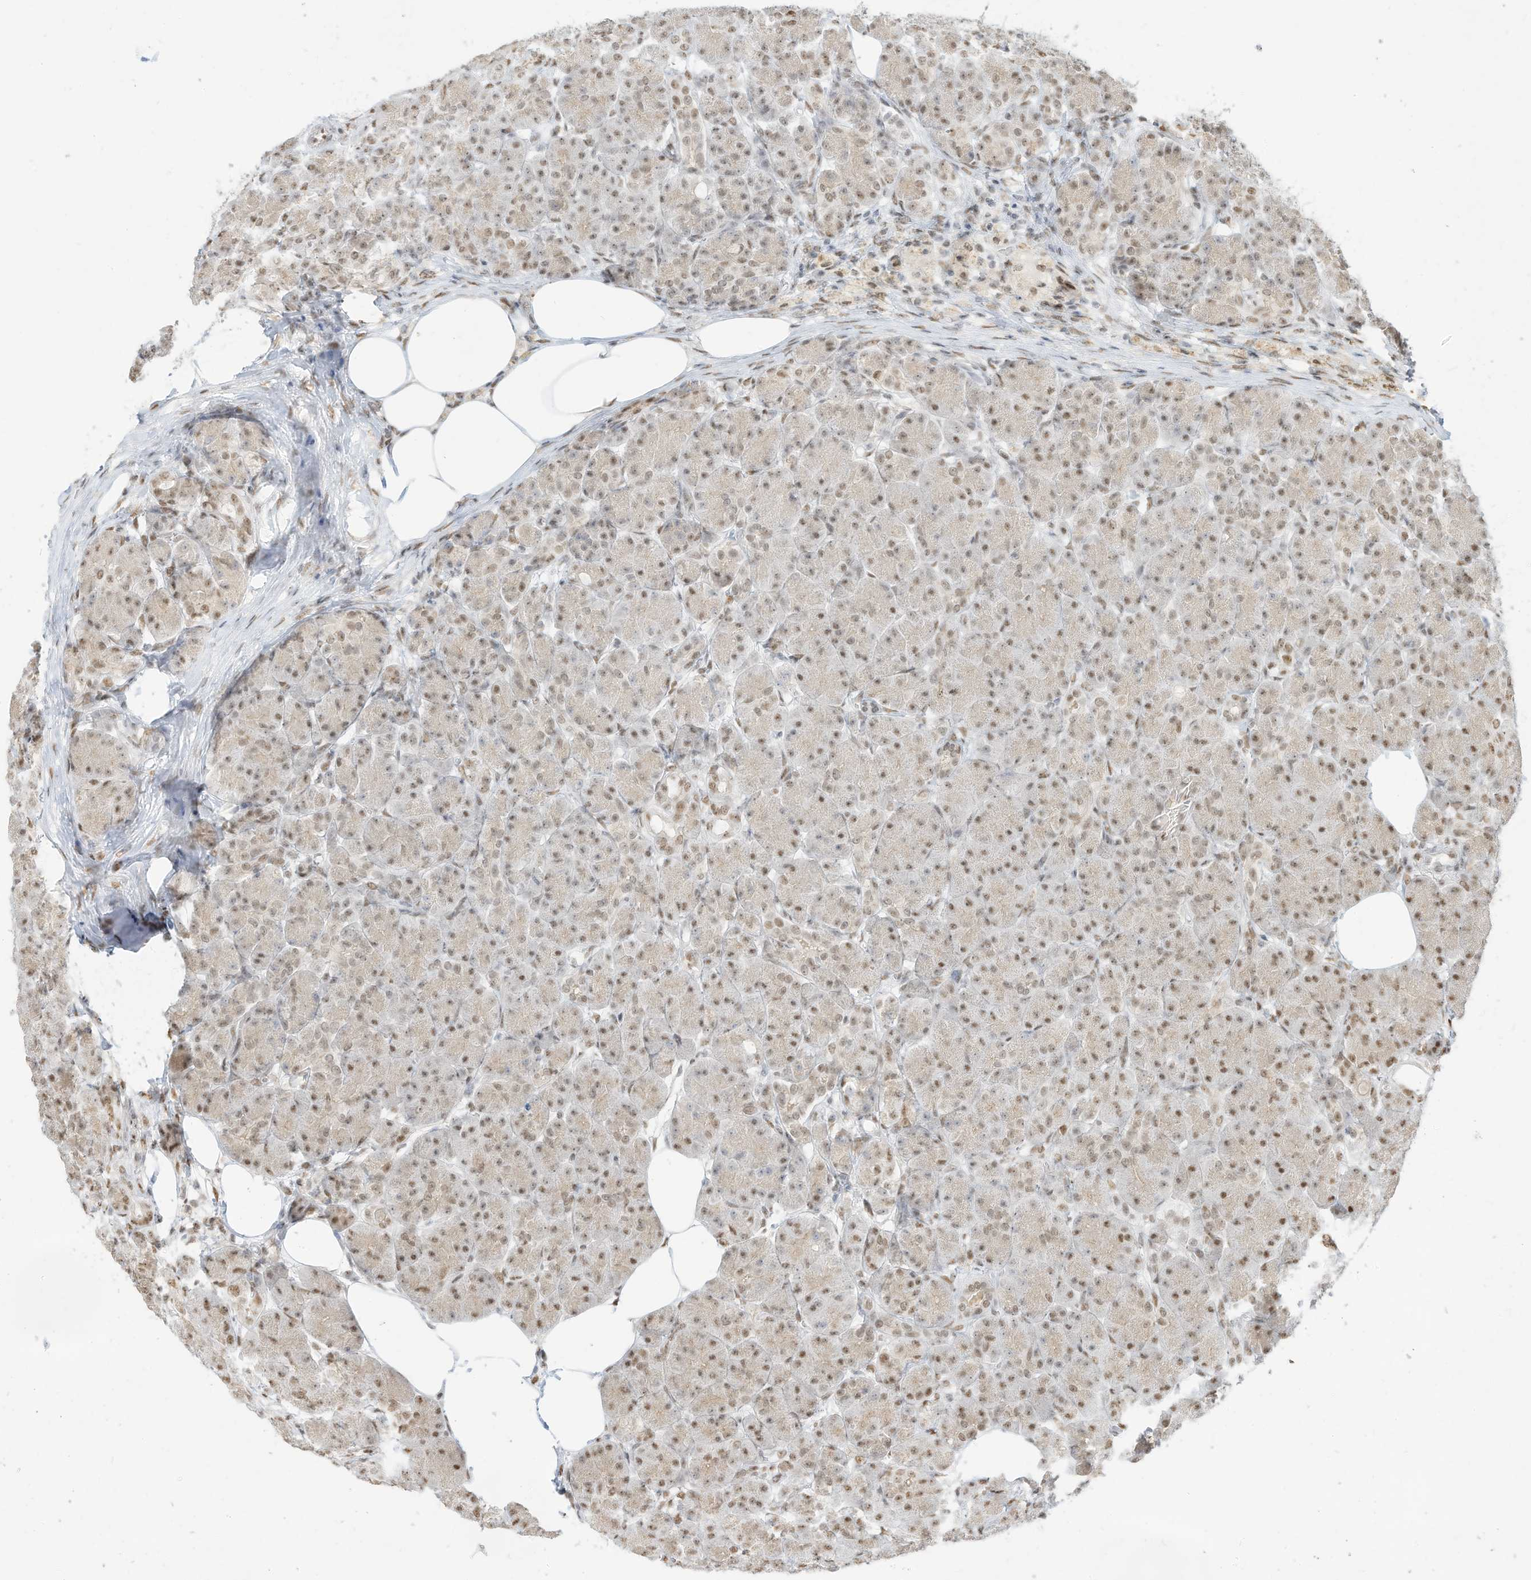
{"staining": {"intensity": "moderate", "quantity": "25%-75%", "location": "nuclear"}, "tissue": "pancreas", "cell_type": "Exocrine glandular cells", "image_type": "normal", "snomed": [{"axis": "morphology", "description": "Normal tissue, NOS"}, {"axis": "topography", "description": "Pancreas"}], "caption": "Moderate nuclear expression for a protein is appreciated in approximately 25%-75% of exocrine glandular cells of benign pancreas using IHC.", "gene": "NHSL1", "patient": {"sex": "male", "age": 63}}